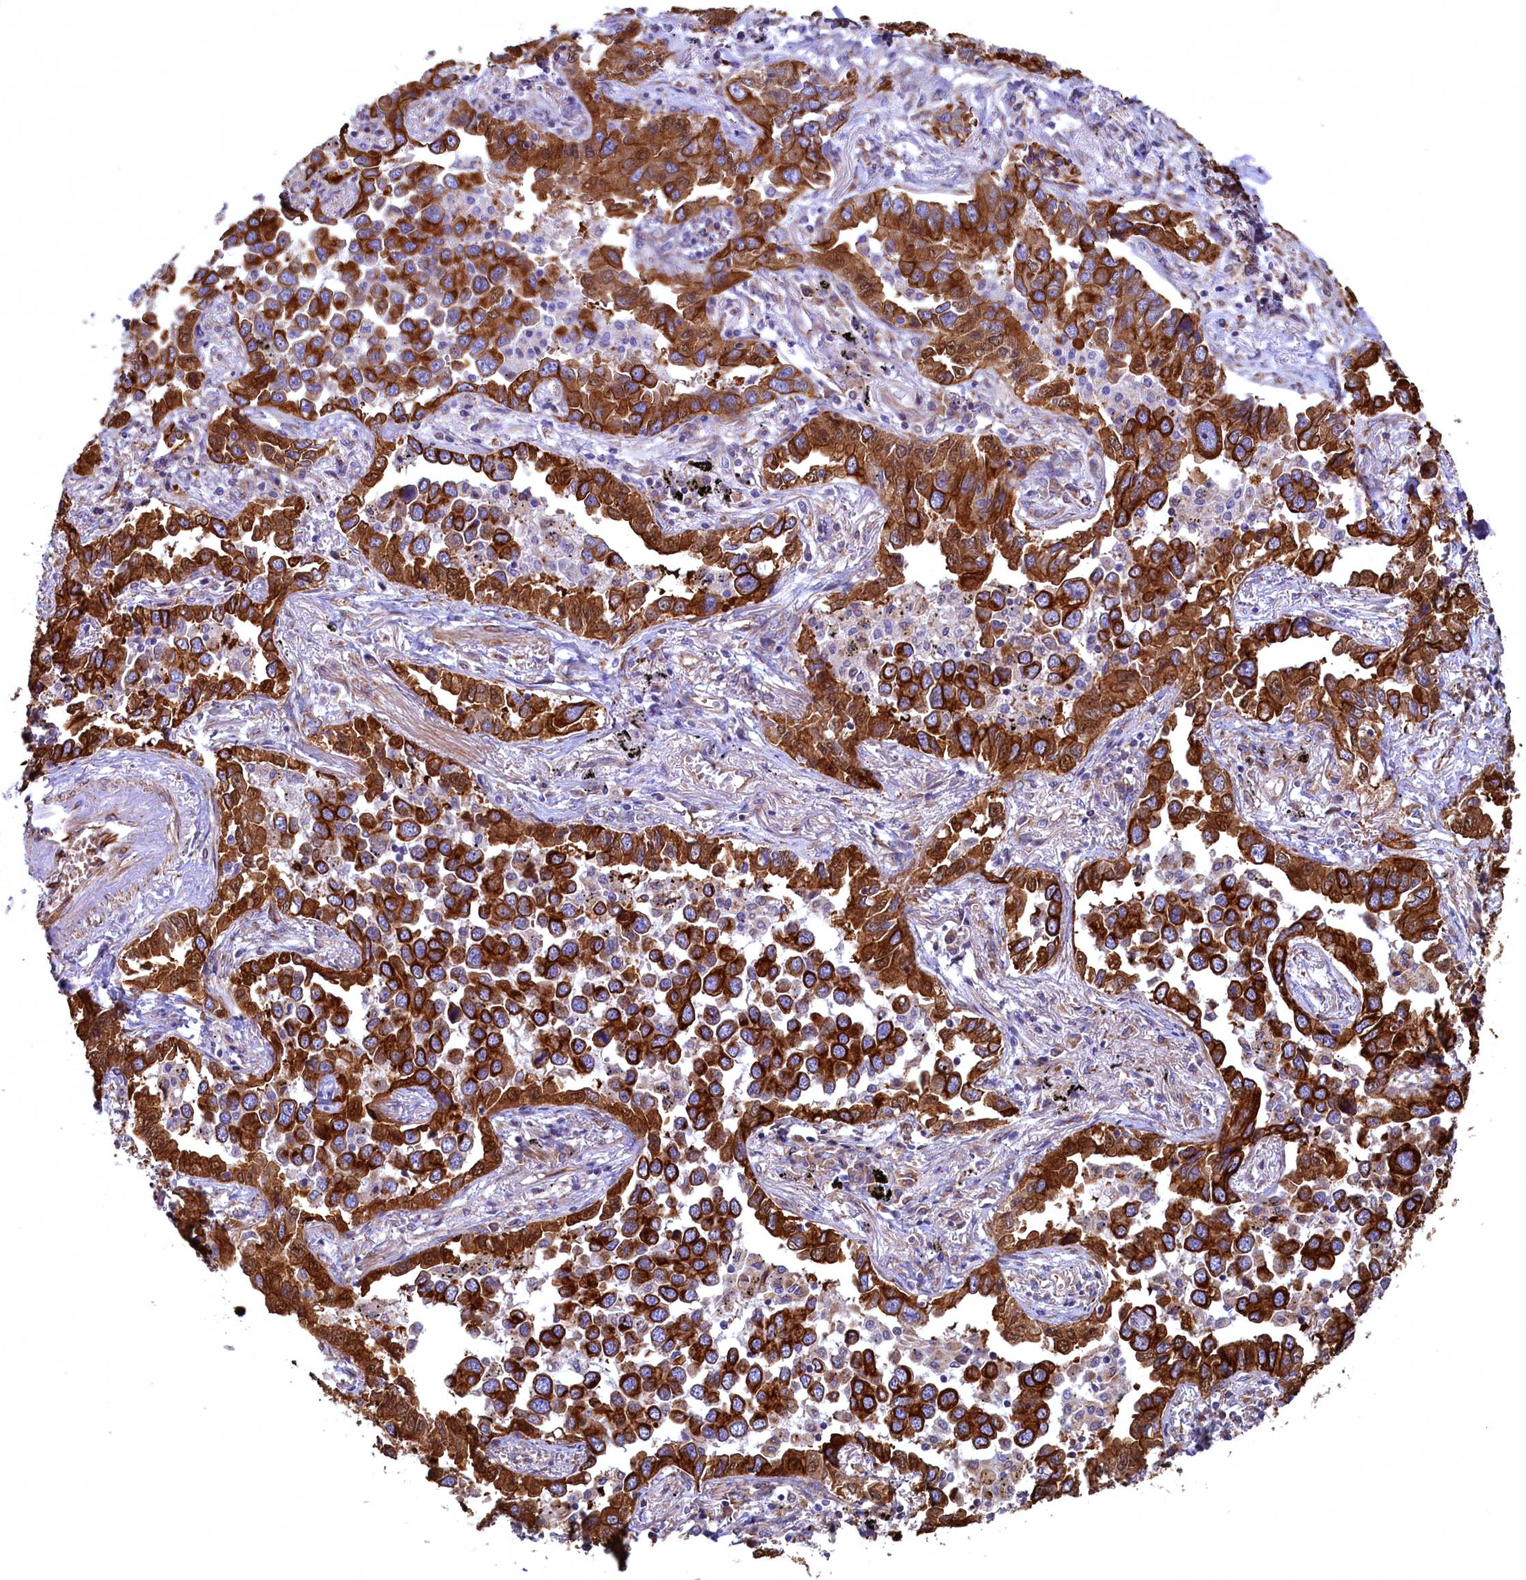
{"staining": {"intensity": "strong", "quantity": ">75%", "location": "cytoplasmic/membranous"}, "tissue": "lung cancer", "cell_type": "Tumor cells", "image_type": "cancer", "snomed": [{"axis": "morphology", "description": "Adenocarcinoma, NOS"}, {"axis": "topography", "description": "Lung"}], "caption": "Immunohistochemical staining of human adenocarcinoma (lung) shows strong cytoplasmic/membranous protein staining in approximately >75% of tumor cells.", "gene": "LRRC57", "patient": {"sex": "male", "age": 67}}